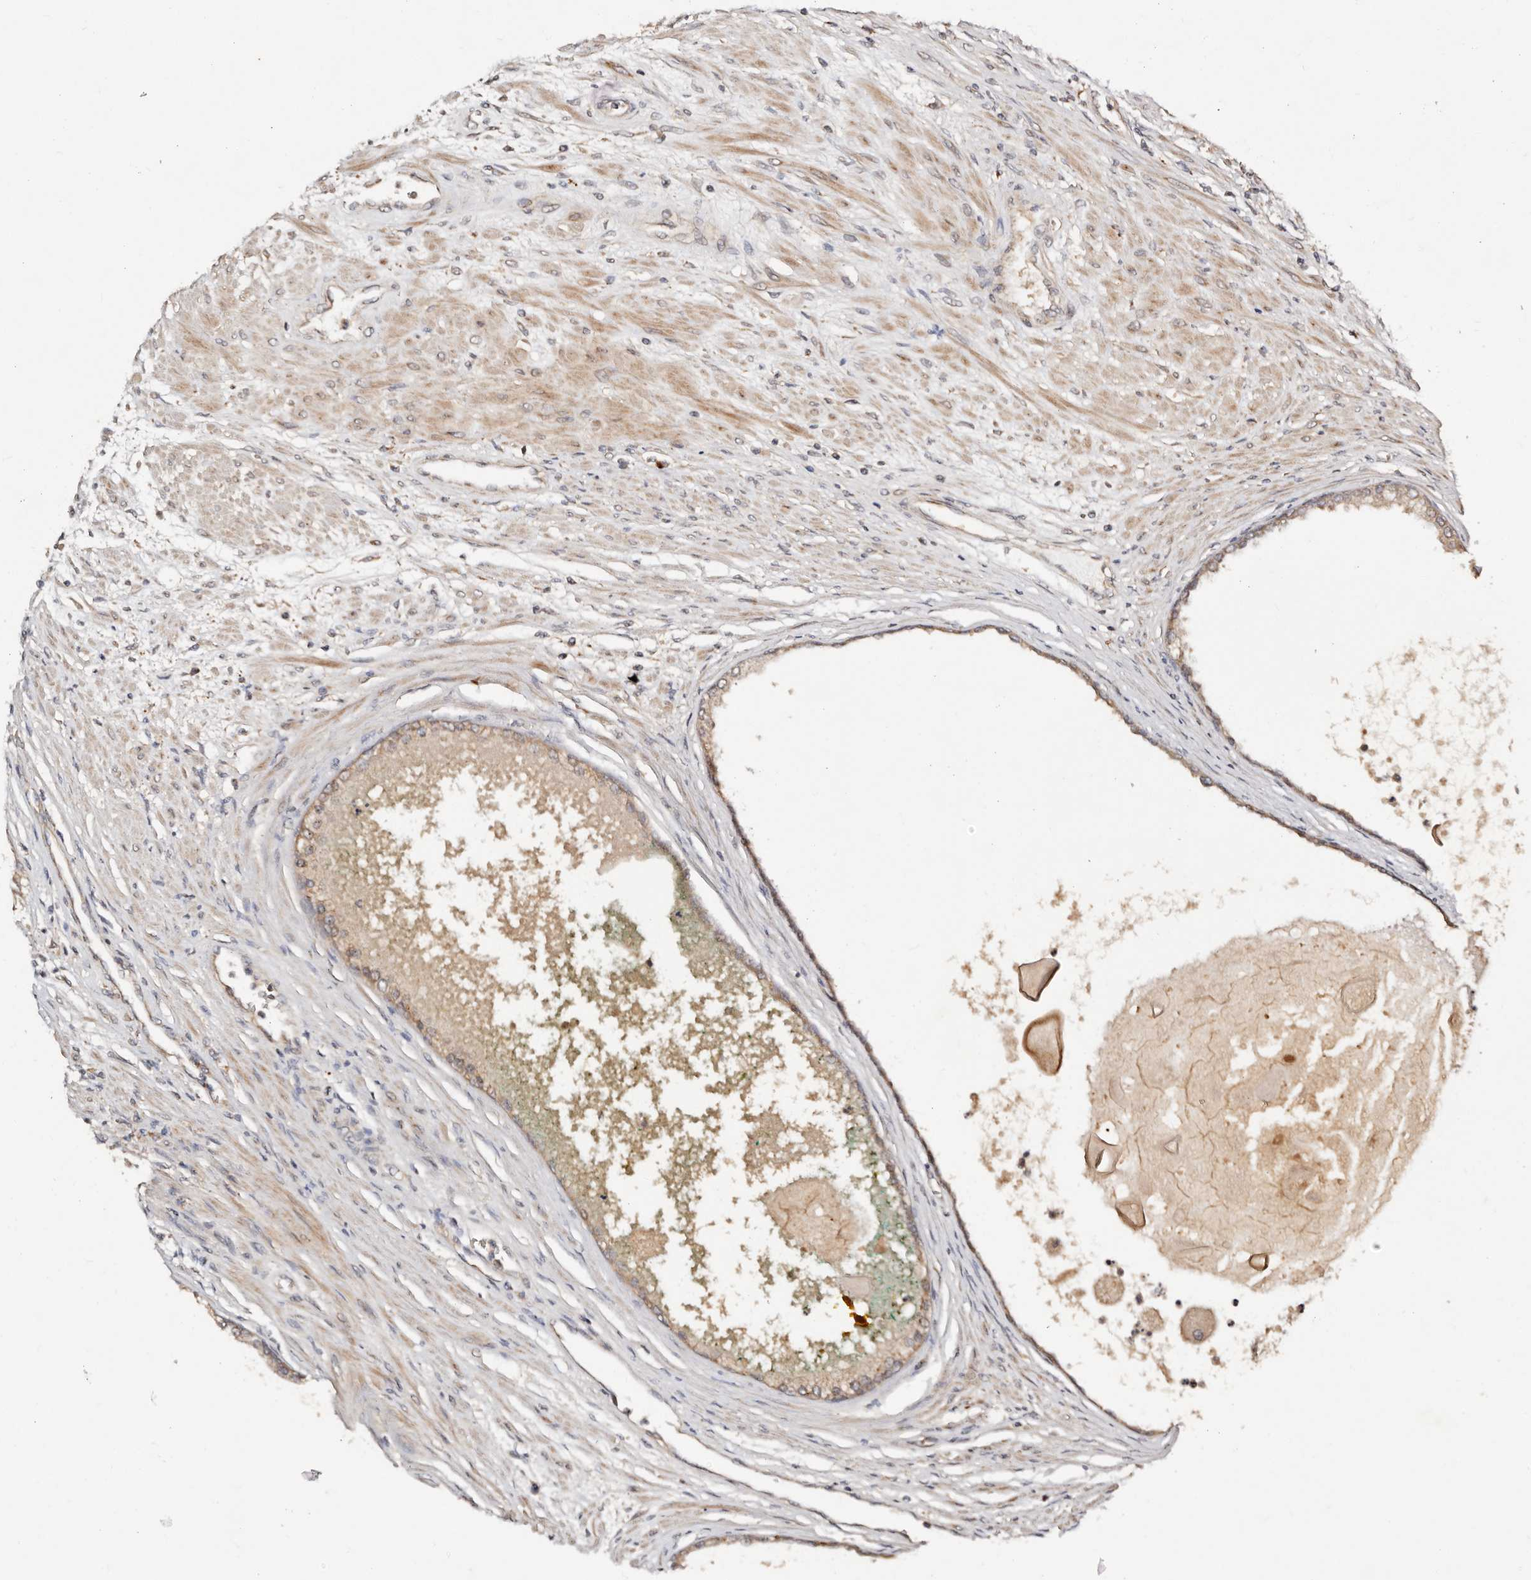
{"staining": {"intensity": "weak", "quantity": ">75%", "location": "cytoplasmic/membranous"}, "tissue": "prostate cancer", "cell_type": "Tumor cells", "image_type": "cancer", "snomed": [{"axis": "morphology", "description": "Normal tissue, NOS"}, {"axis": "morphology", "description": "Adenocarcinoma, Low grade"}, {"axis": "topography", "description": "Prostate"}, {"axis": "topography", "description": "Peripheral nerve tissue"}], "caption": "Prostate cancer (low-grade adenocarcinoma) stained for a protein (brown) shows weak cytoplasmic/membranous positive staining in approximately >75% of tumor cells.", "gene": "DENND11", "patient": {"sex": "male", "age": 71}}